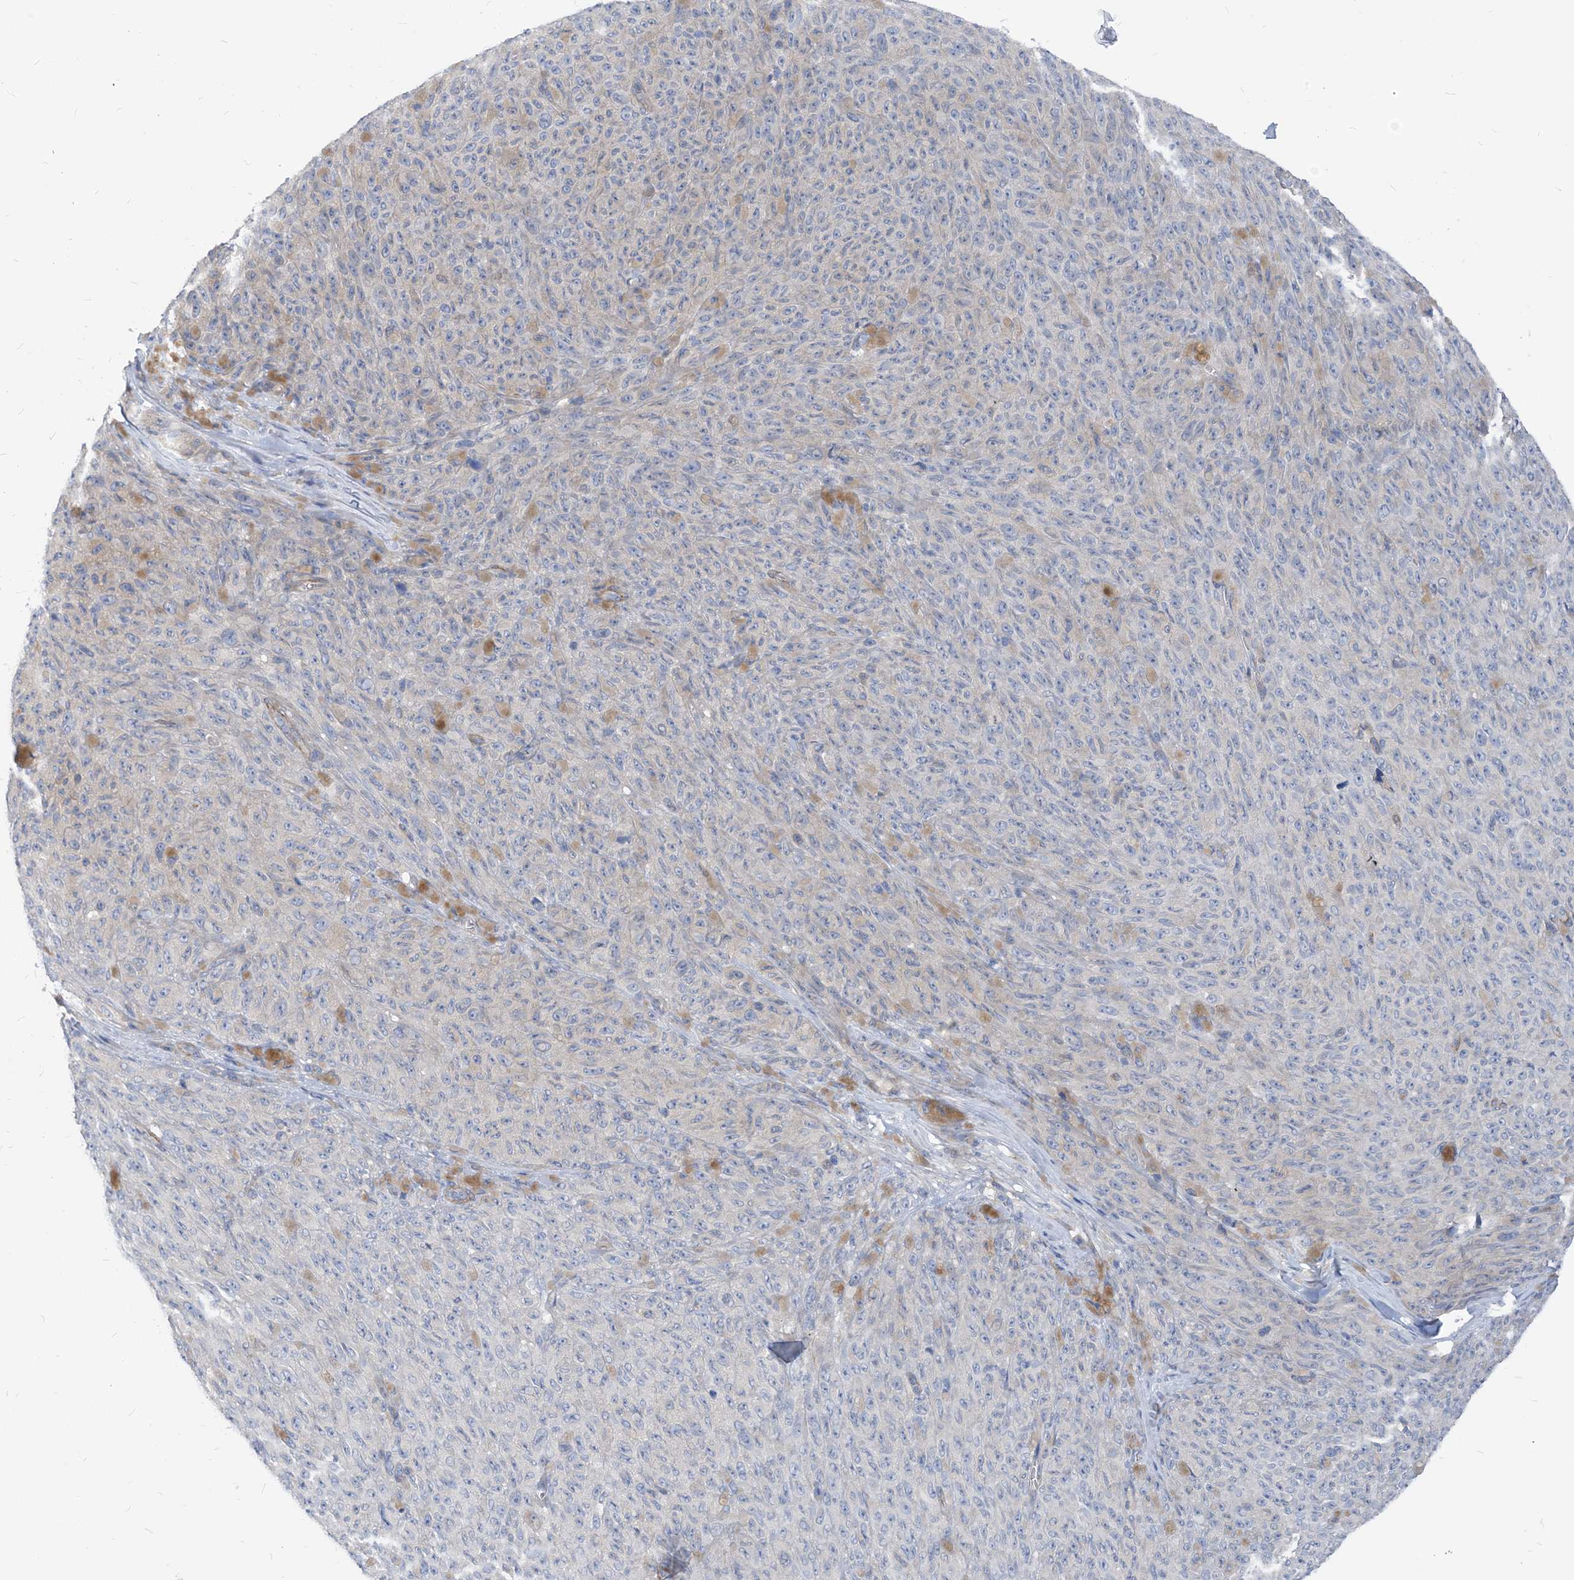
{"staining": {"intensity": "negative", "quantity": "none", "location": "none"}, "tissue": "melanoma", "cell_type": "Tumor cells", "image_type": "cancer", "snomed": [{"axis": "morphology", "description": "Malignant melanoma, NOS"}, {"axis": "topography", "description": "Skin"}], "caption": "The IHC histopathology image has no significant staining in tumor cells of malignant melanoma tissue.", "gene": "PLEKHA3", "patient": {"sex": "female", "age": 82}}